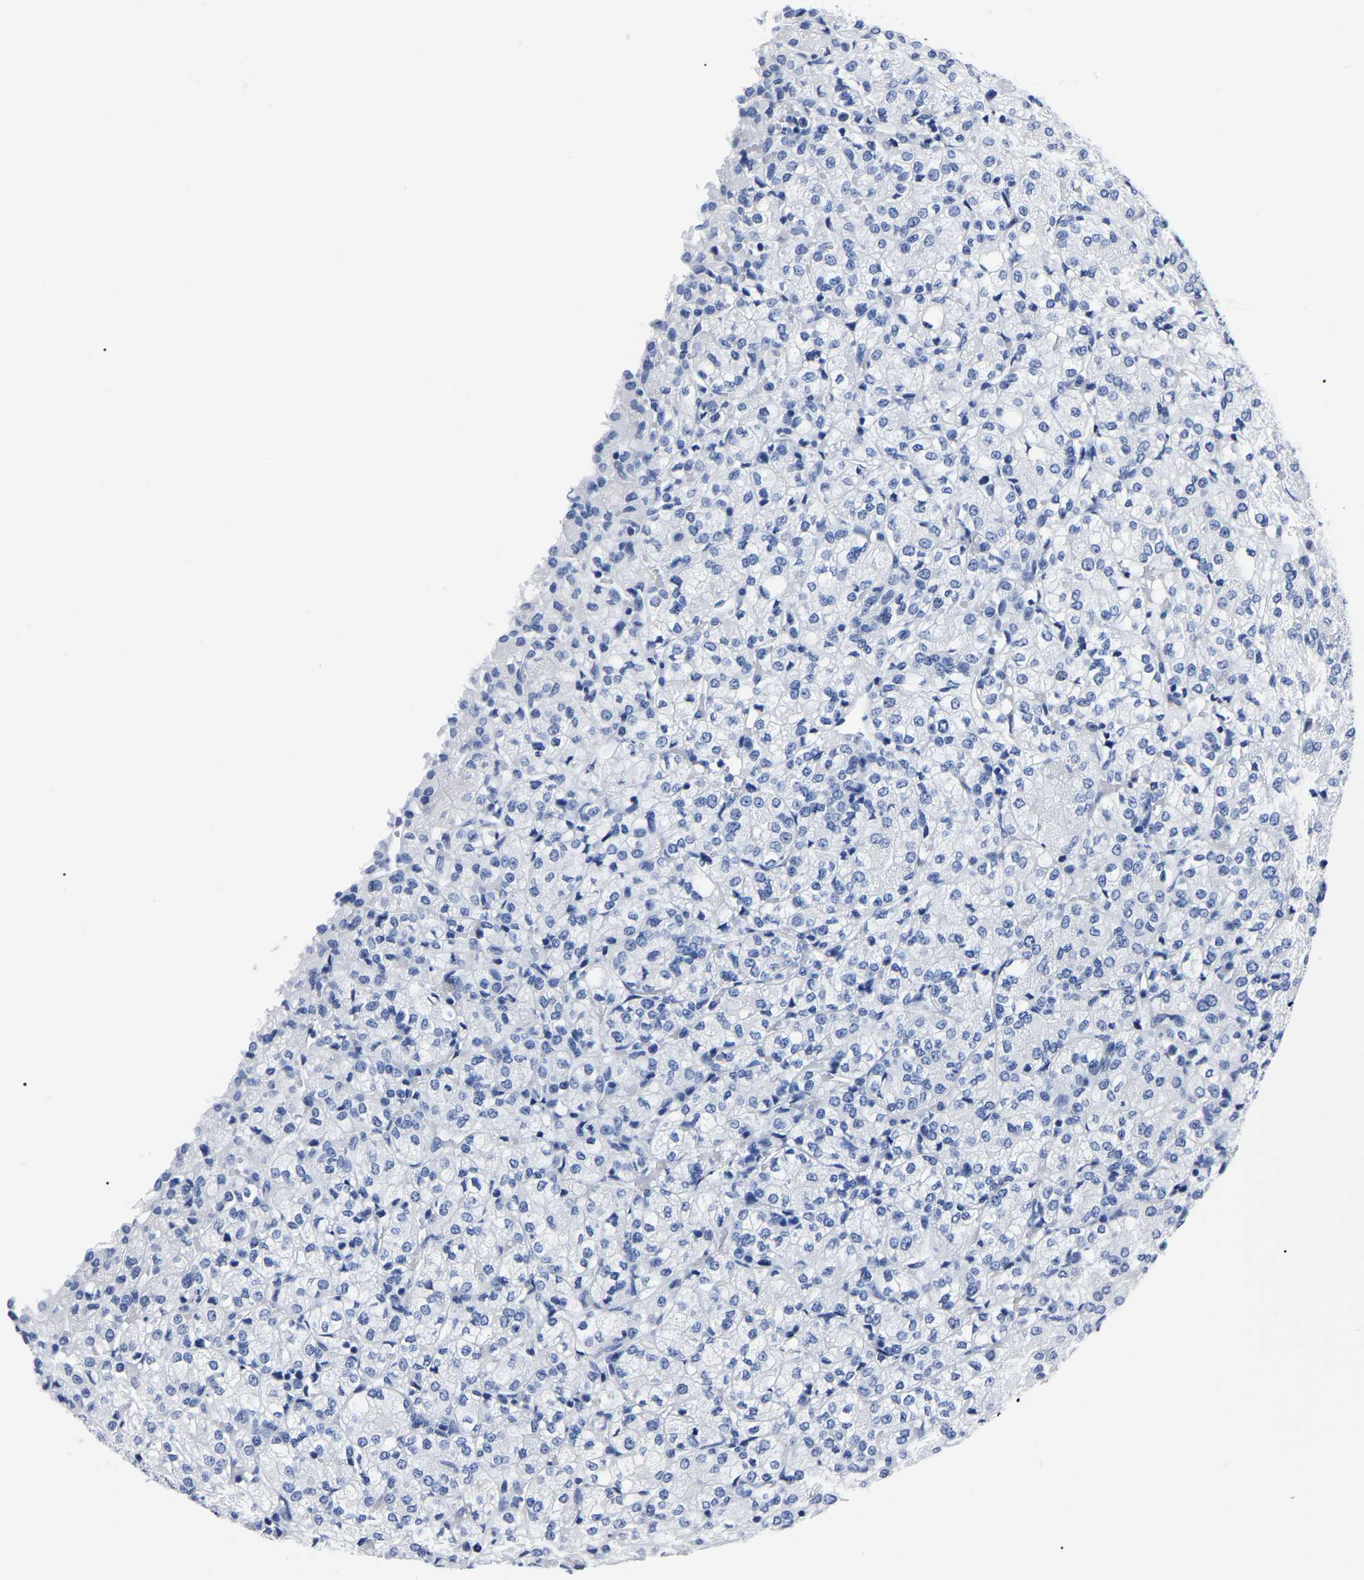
{"staining": {"intensity": "negative", "quantity": "none", "location": "none"}, "tissue": "renal cancer", "cell_type": "Tumor cells", "image_type": "cancer", "snomed": [{"axis": "morphology", "description": "Adenocarcinoma, NOS"}, {"axis": "topography", "description": "Kidney"}], "caption": "A photomicrograph of human renal adenocarcinoma is negative for staining in tumor cells. The staining was performed using DAB (3,3'-diaminobenzidine) to visualize the protein expression in brown, while the nuclei were stained in blue with hematoxylin (Magnification: 20x).", "gene": "IMPG2", "patient": {"sex": "male", "age": 77}}